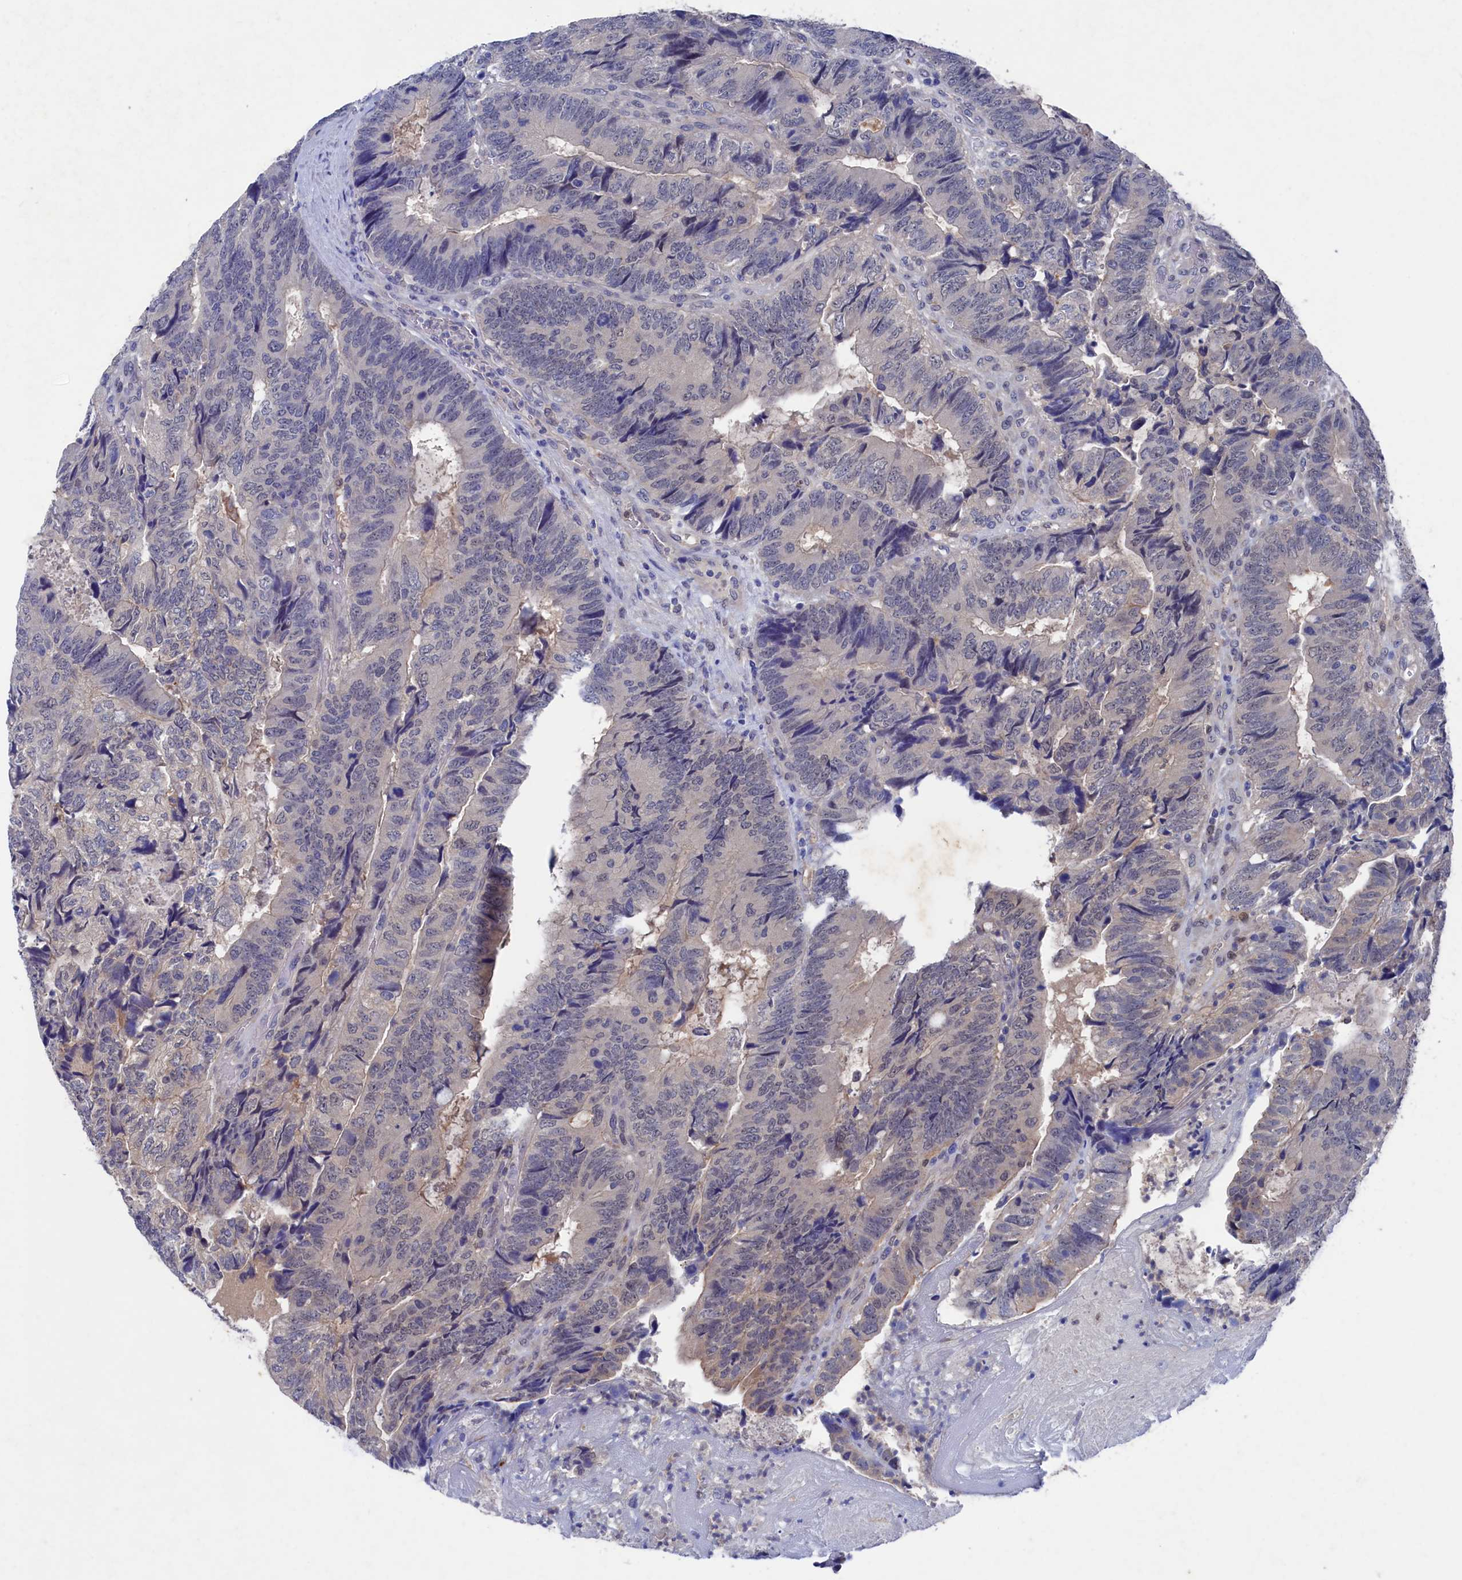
{"staining": {"intensity": "weak", "quantity": "<25%", "location": "cytoplasmic/membranous"}, "tissue": "colorectal cancer", "cell_type": "Tumor cells", "image_type": "cancer", "snomed": [{"axis": "morphology", "description": "Adenocarcinoma, NOS"}, {"axis": "topography", "description": "Colon"}], "caption": "IHC histopathology image of colorectal cancer (adenocarcinoma) stained for a protein (brown), which shows no positivity in tumor cells. The staining was performed using DAB (3,3'-diaminobenzidine) to visualize the protein expression in brown, while the nuclei were stained in blue with hematoxylin (Magnification: 20x).", "gene": "RNH1", "patient": {"sex": "female", "age": 67}}